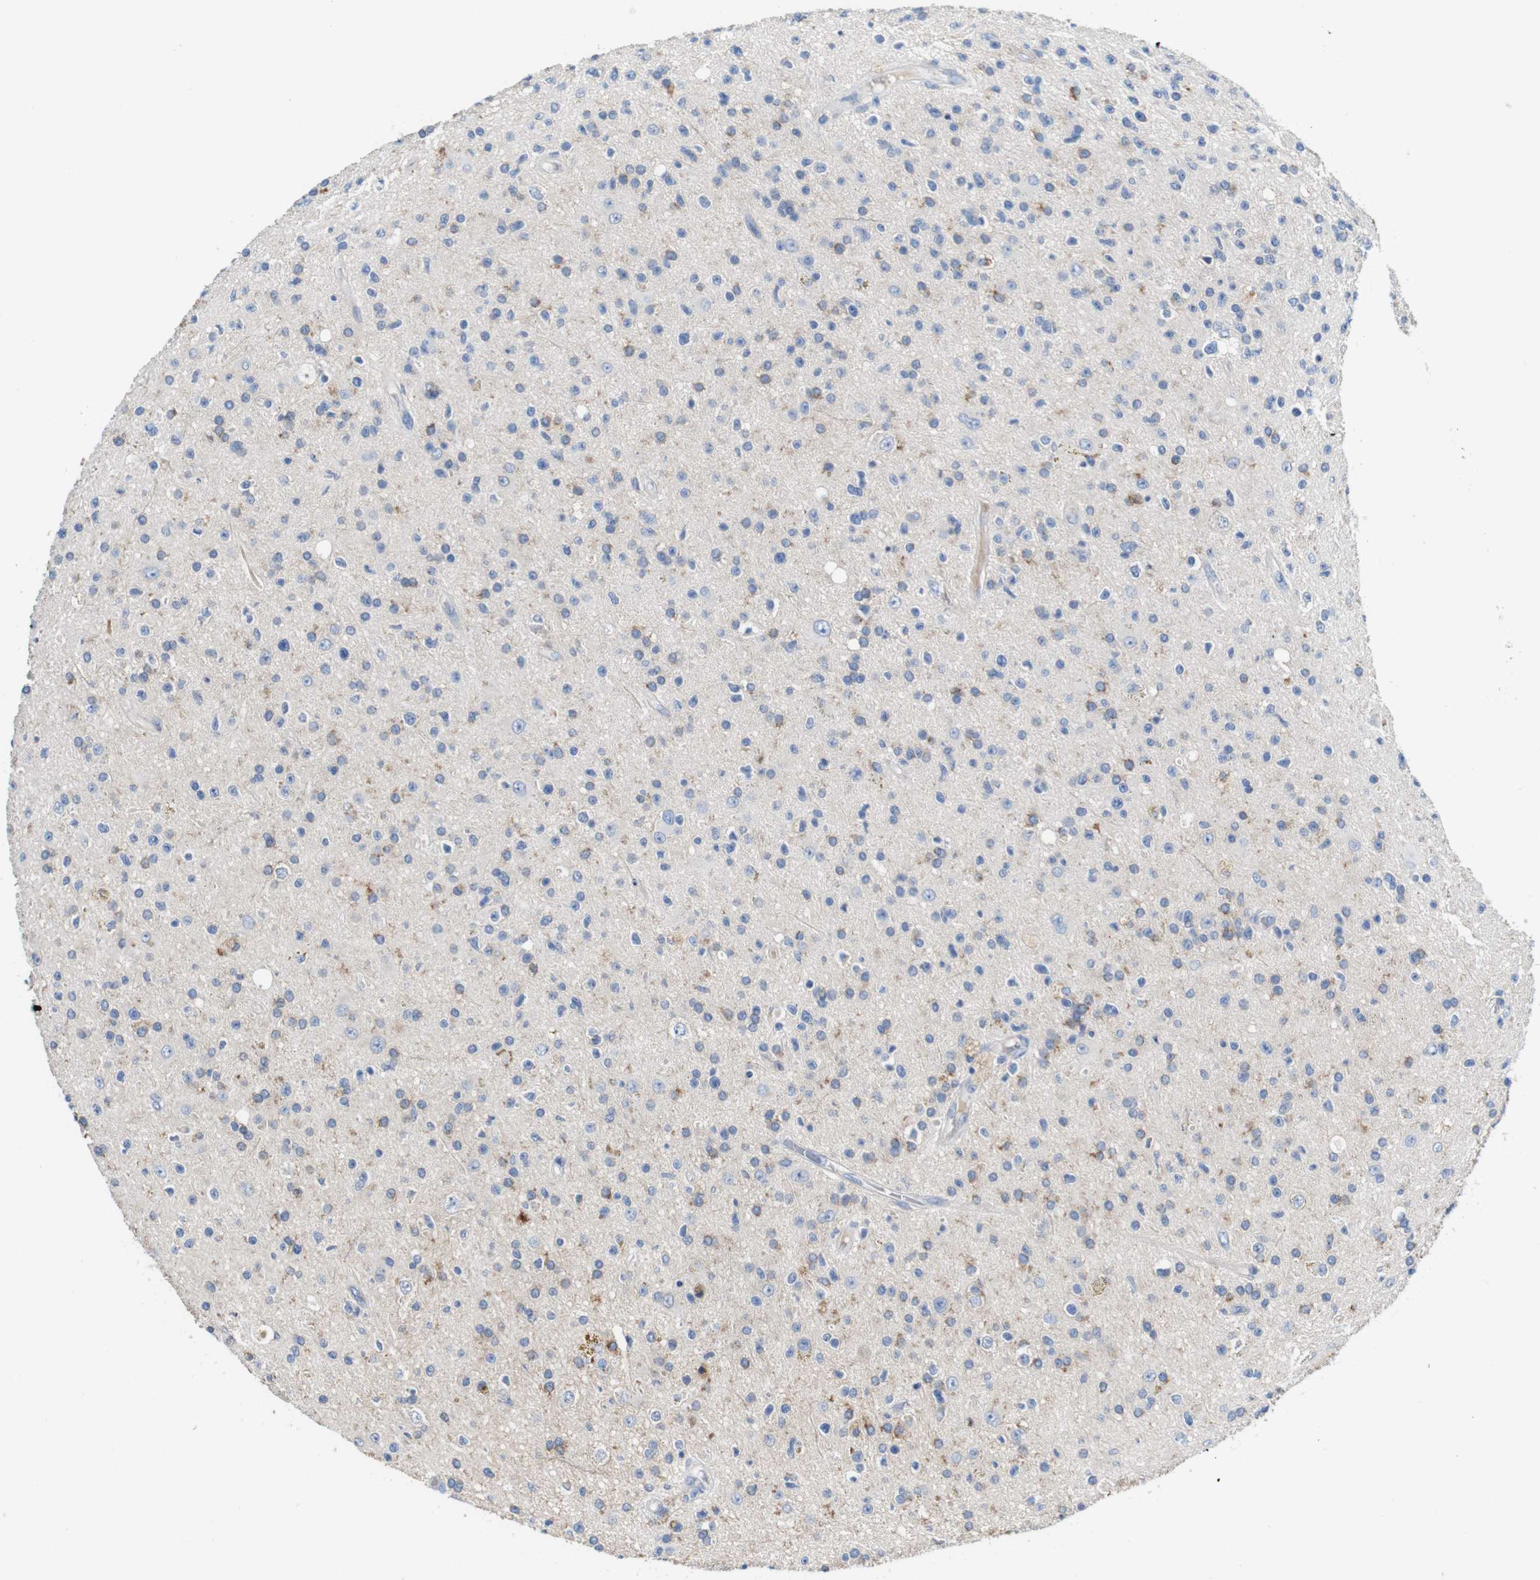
{"staining": {"intensity": "negative", "quantity": "none", "location": "none"}, "tissue": "glioma", "cell_type": "Tumor cells", "image_type": "cancer", "snomed": [{"axis": "morphology", "description": "Glioma, malignant, High grade"}, {"axis": "topography", "description": "Brain"}], "caption": "This is an immunohistochemistry micrograph of human glioma. There is no staining in tumor cells.", "gene": "IGSF8", "patient": {"sex": "male", "age": 33}}